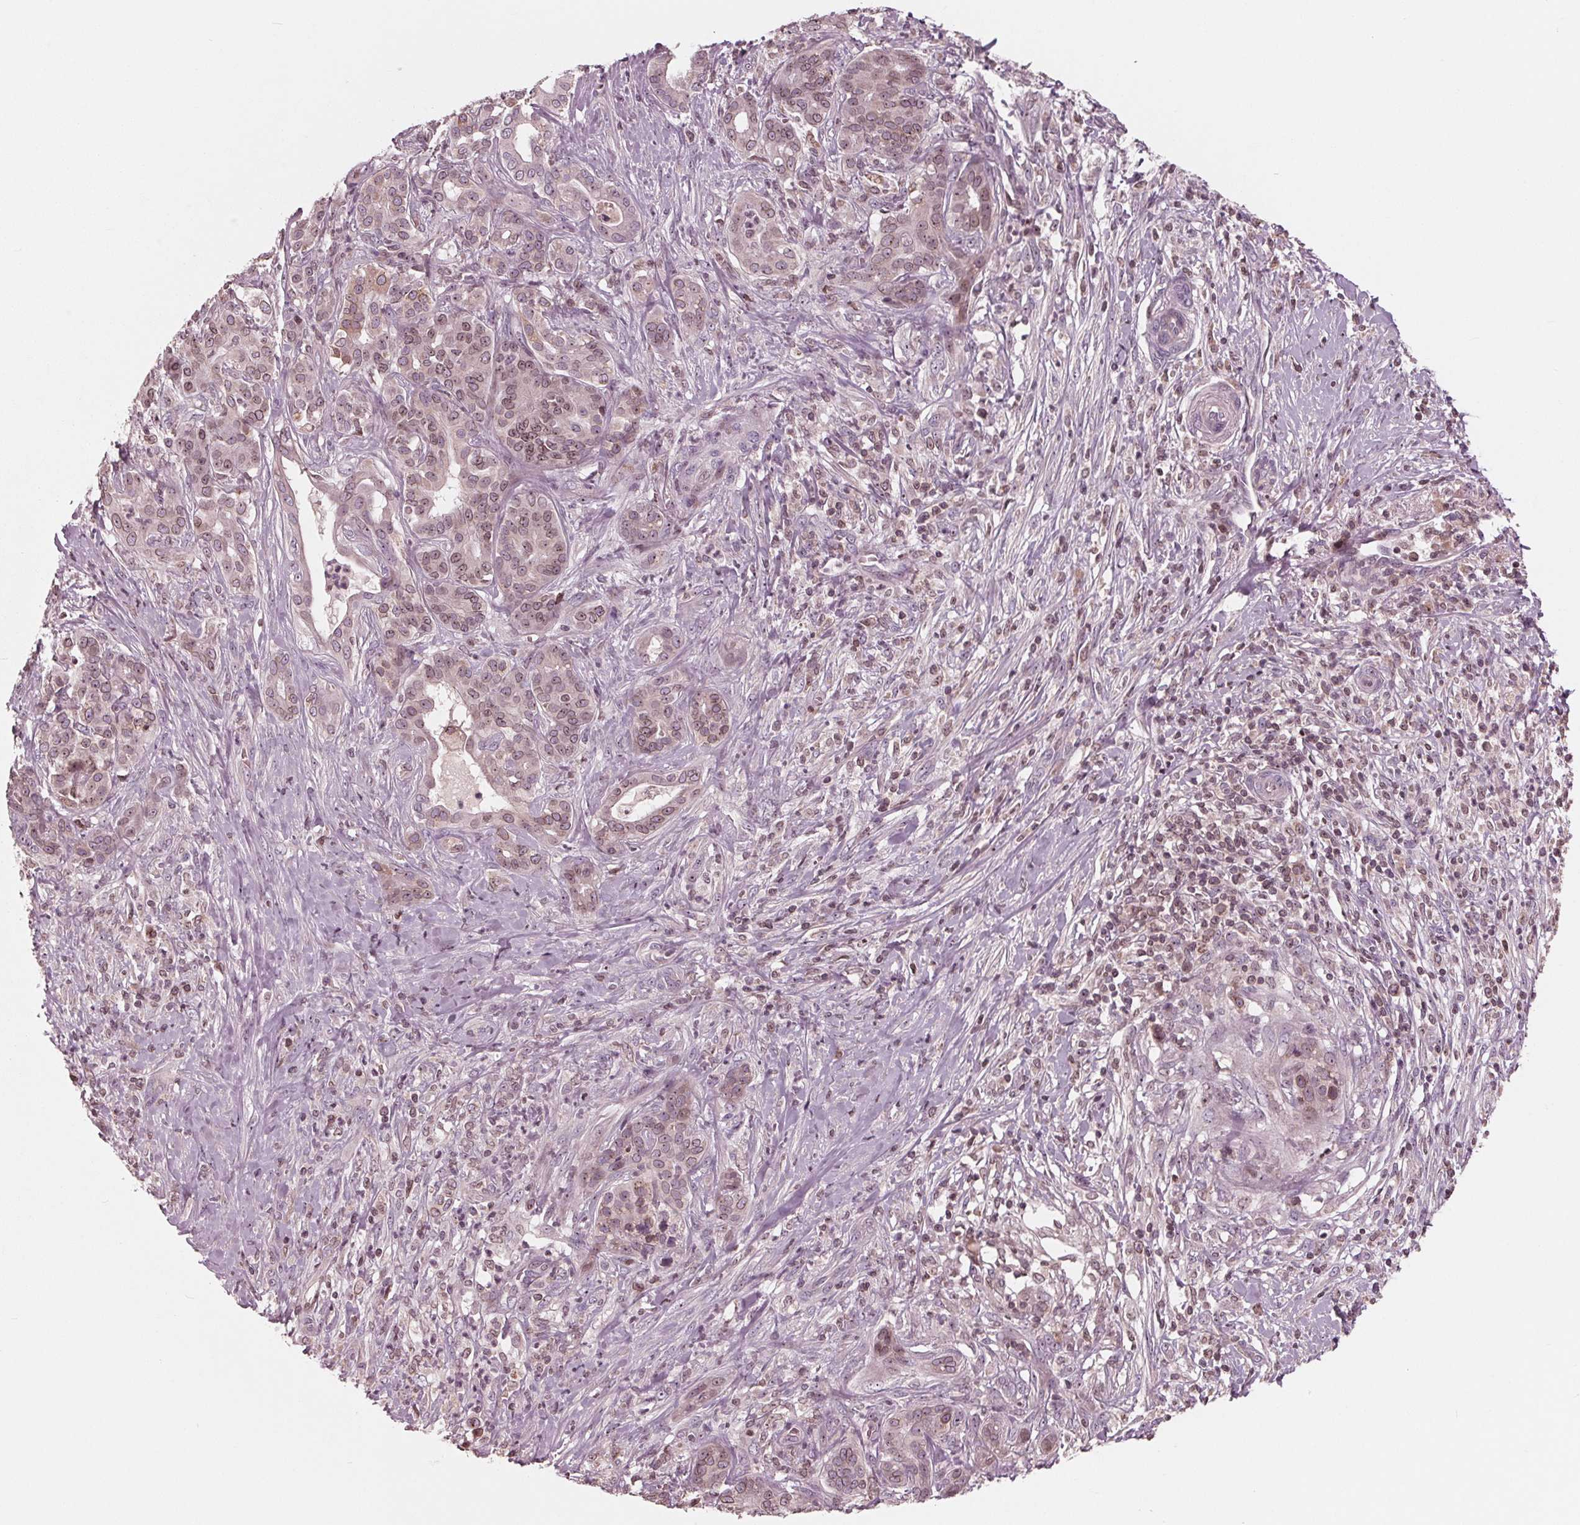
{"staining": {"intensity": "weak", "quantity": "25%-75%", "location": "cytoplasmic/membranous,nuclear"}, "tissue": "pancreatic cancer", "cell_type": "Tumor cells", "image_type": "cancer", "snomed": [{"axis": "morphology", "description": "Normal tissue, NOS"}, {"axis": "morphology", "description": "Inflammation, NOS"}, {"axis": "morphology", "description": "Adenocarcinoma, NOS"}, {"axis": "topography", "description": "Pancreas"}], "caption": "A brown stain labels weak cytoplasmic/membranous and nuclear positivity of a protein in pancreatic adenocarcinoma tumor cells.", "gene": "NUP210", "patient": {"sex": "male", "age": 57}}